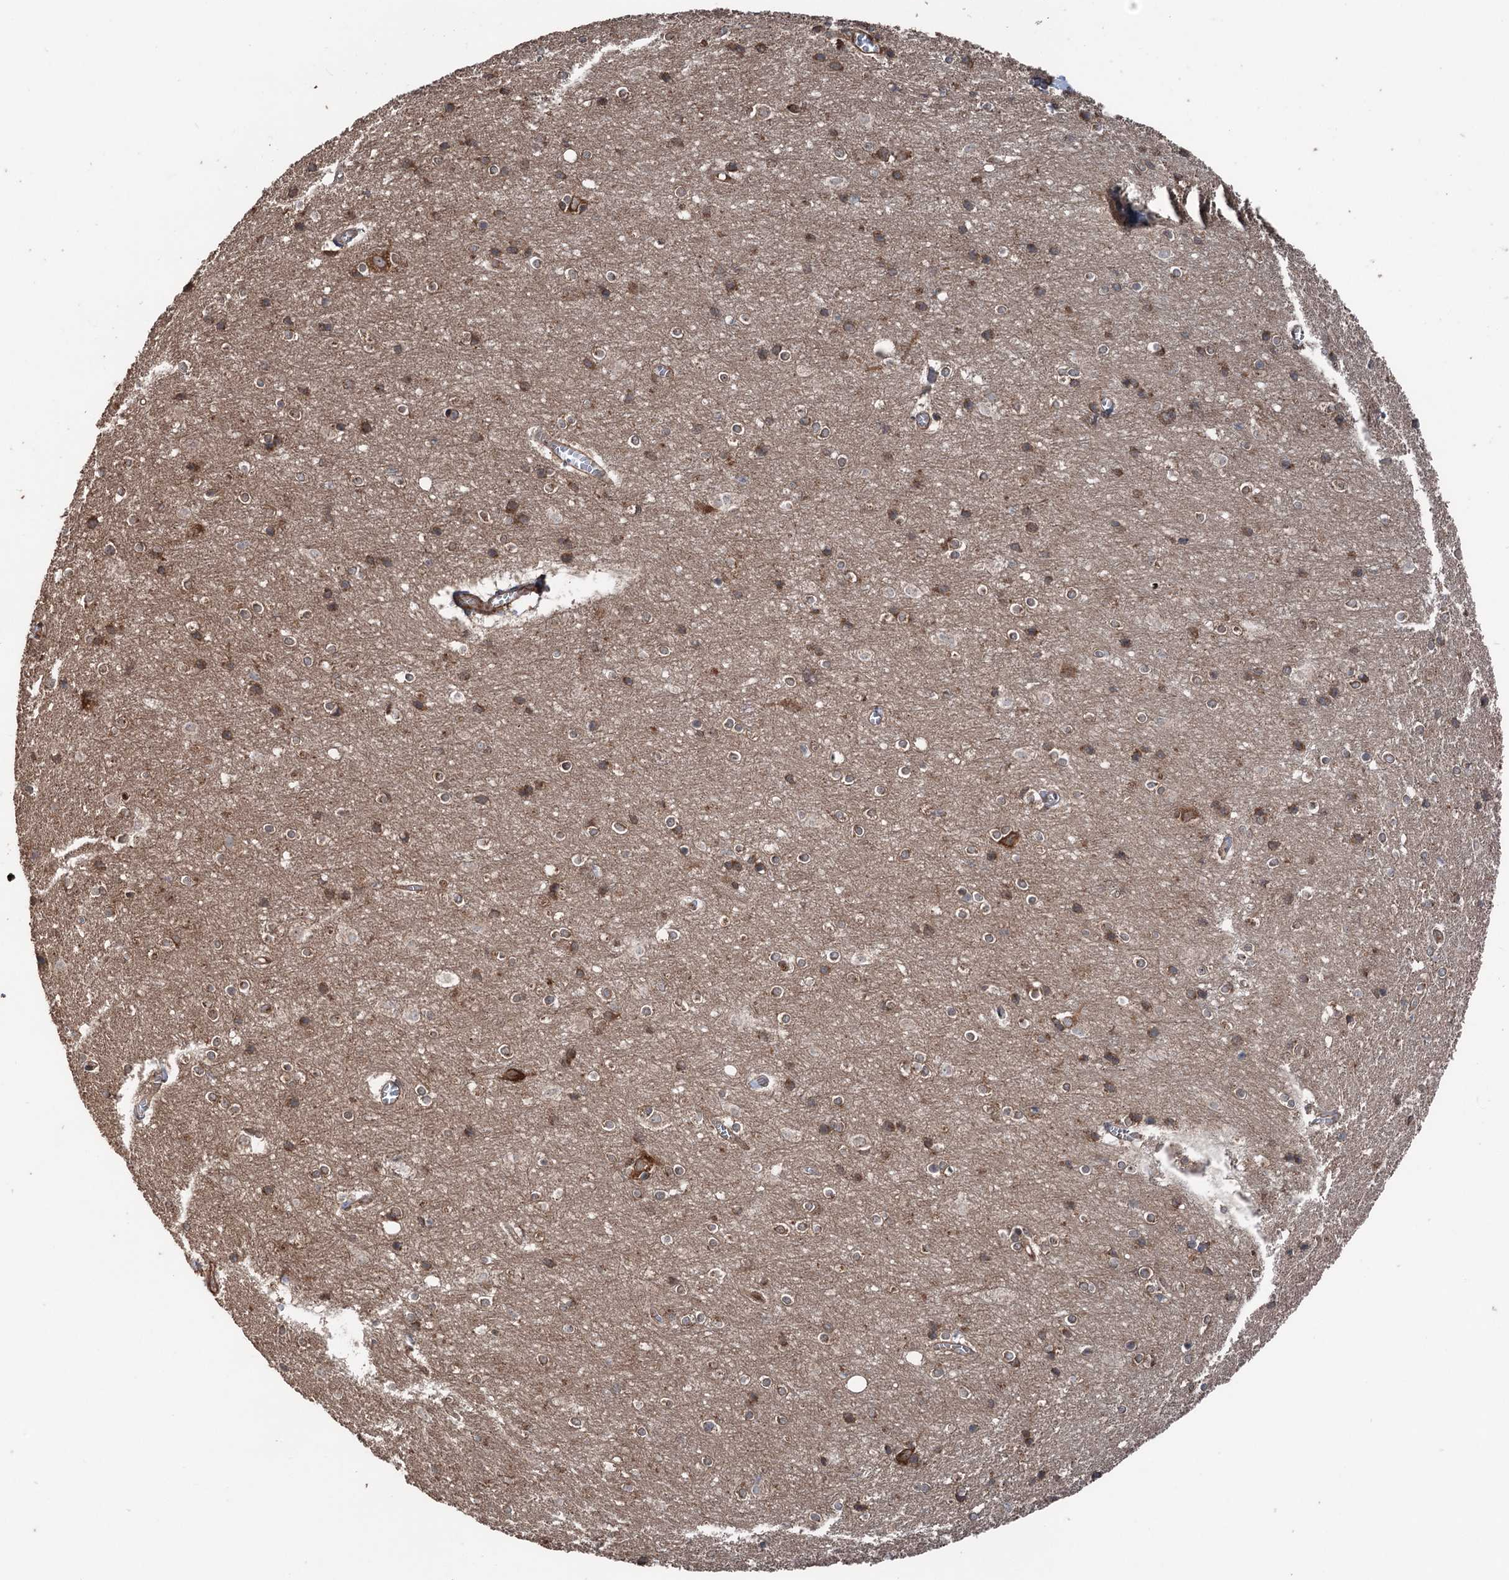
{"staining": {"intensity": "moderate", "quantity": ">75%", "location": "cytoplasmic/membranous"}, "tissue": "cerebral cortex", "cell_type": "Endothelial cells", "image_type": "normal", "snomed": [{"axis": "morphology", "description": "Normal tissue, NOS"}, {"axis": "topography", "description": "Cerebral cortex"}], "caption": "High-magnification brightfield microscopy of unremarkable cerebral cortex stained with DAB (3,3'-diaminobenzidine) (brown) and counterstained with hematoxylin (blue). endothelial cells exhibit moderate cytoplasmic/membranous positivity is identified in approximately>75% of cells. Using DAB (3,3'-diaminobenzidine) (brown) and hematoxylin (blue) stains, captured at high magnification using brightfield microscopy.", "gene": "RNF214", "patient": {"sex": "male", "age": 54}}